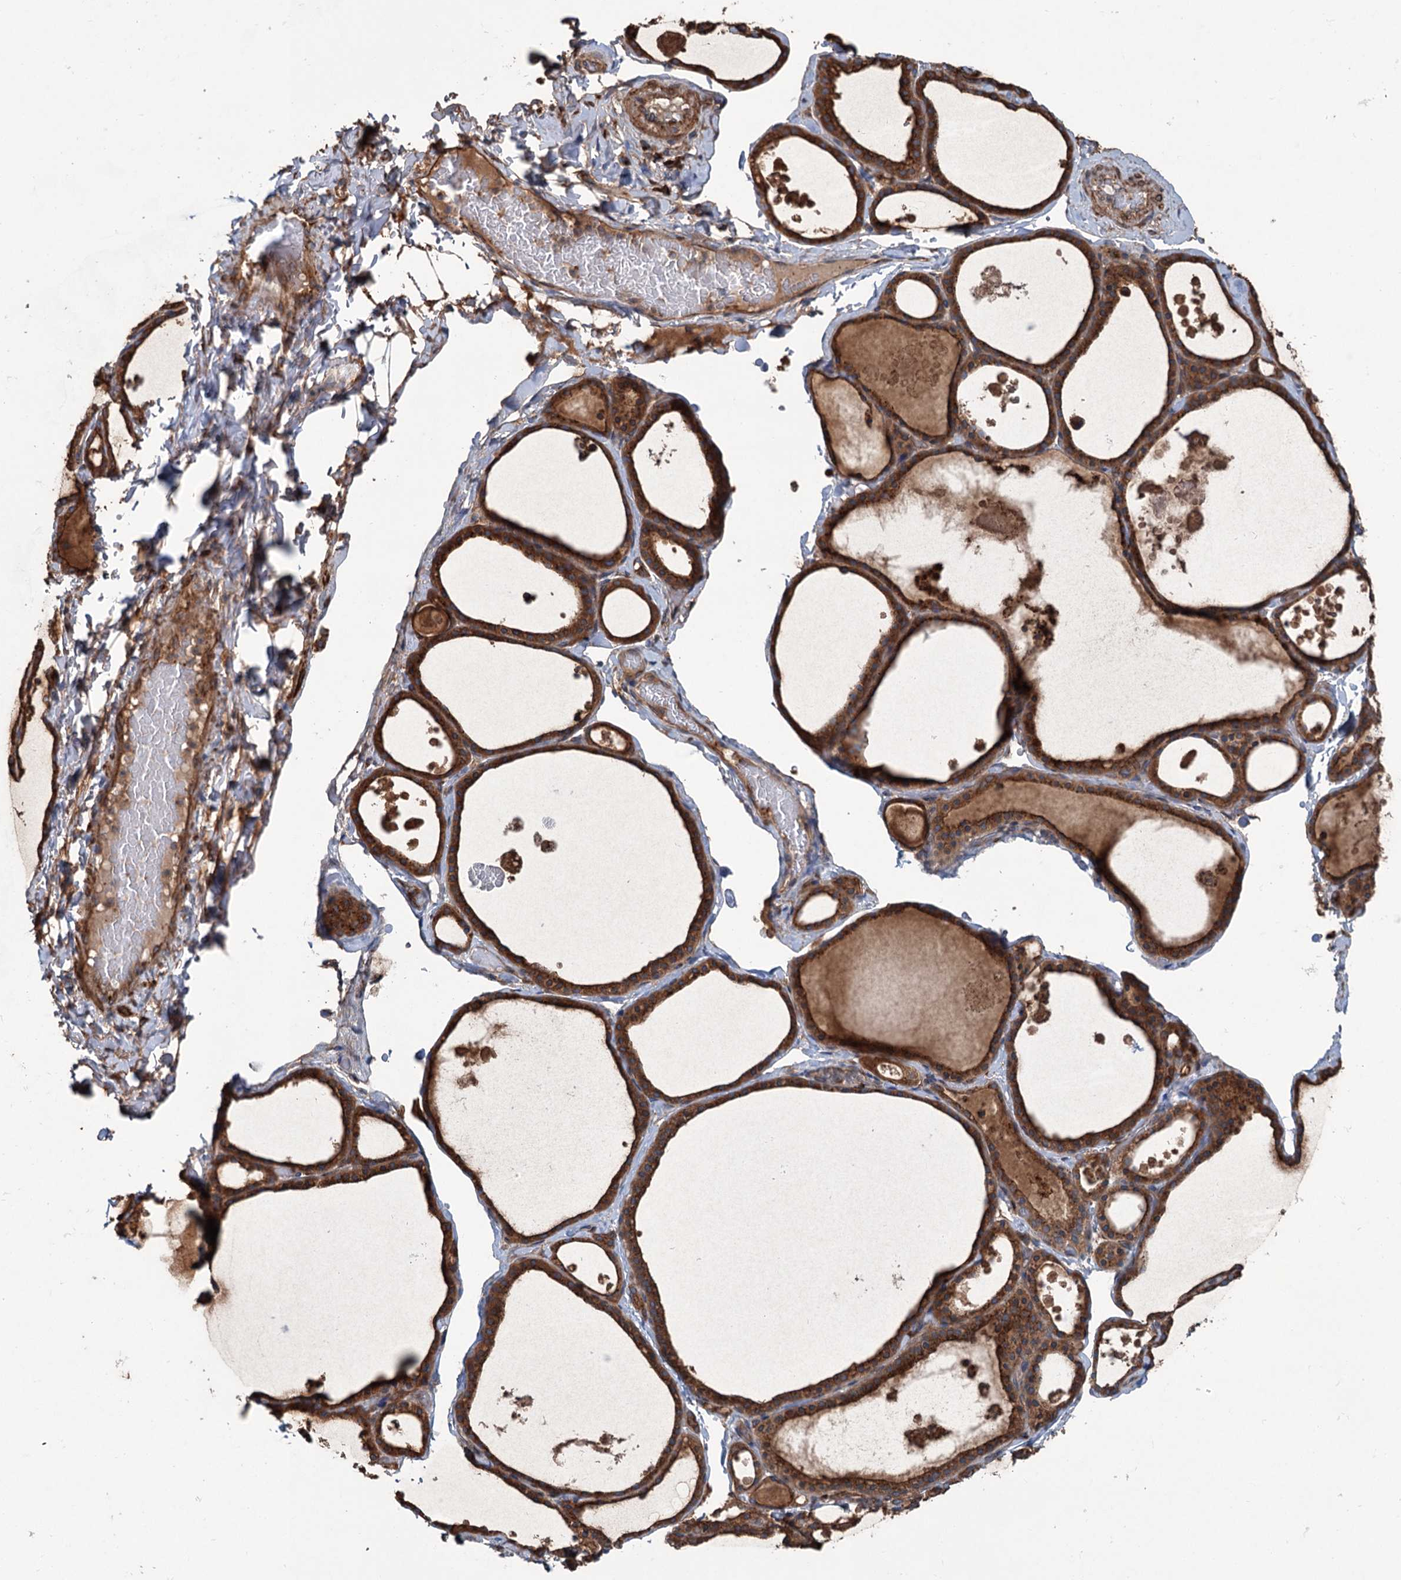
{"staining": {"intensity": "strong", "quantity": ">75%", "location": "cytoplasmic/membranous"}, "tissue": "thyroid gland", "cell_type": "Glandular cells", "image_type": "normal", "snomed": [{"axis": "morphology", "description": "Normal tissue, NOS"}, {"axis": "topography", "description": "Thyroid gland"}], "caption": "Immunohistochemical staining of unremarkable human thyroid gland shows high levels of strong cytoplasmic/membranous staining in about >75% of glandular cells. (DAB = brown stain, brightfield microscopy at high magnification).", "gene": "CALCOCO1", "patient": {"sex": "male", "age": 56}}